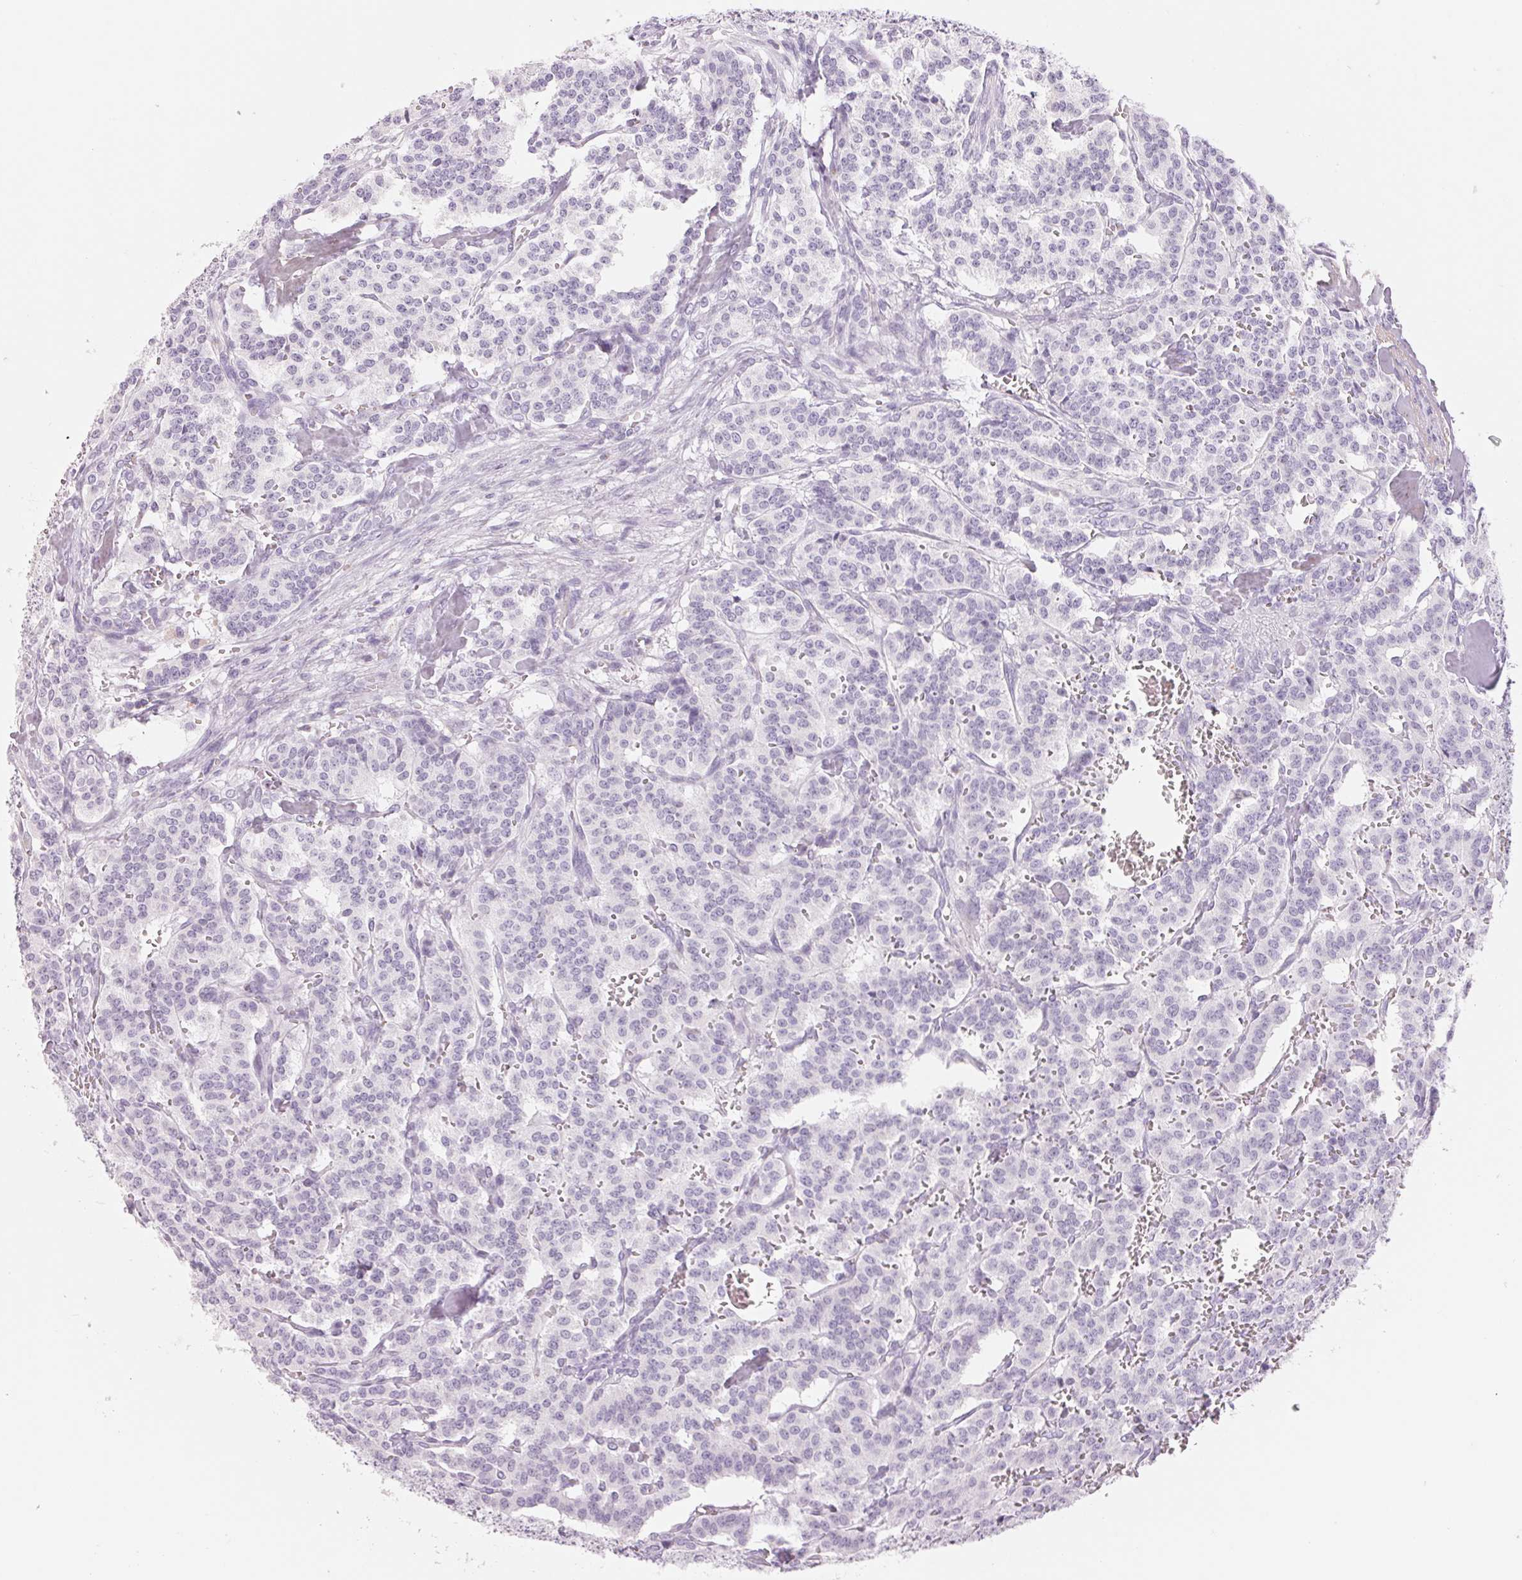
{"staining": {"intensity": "negative", "quantity": "none", "location": "none"}, "tissue": "carcinoid", "cell_type": "Tumor cells", "image_type": "cancer", "snomed": [{"axis": "morphology", "description": "Normal tissue, NOS"}, {"axis": "morphology", "description": "Carcinoid, malignant, NOS"}, {"axis": "topography", "description": "Lung"}], "caption": "This is an immunohistochemistry micrograph of carcinoid. There is no positivity in tumor cells.", "gene": "GALNT7", "patient": {"sex": "female", "age": 46}}